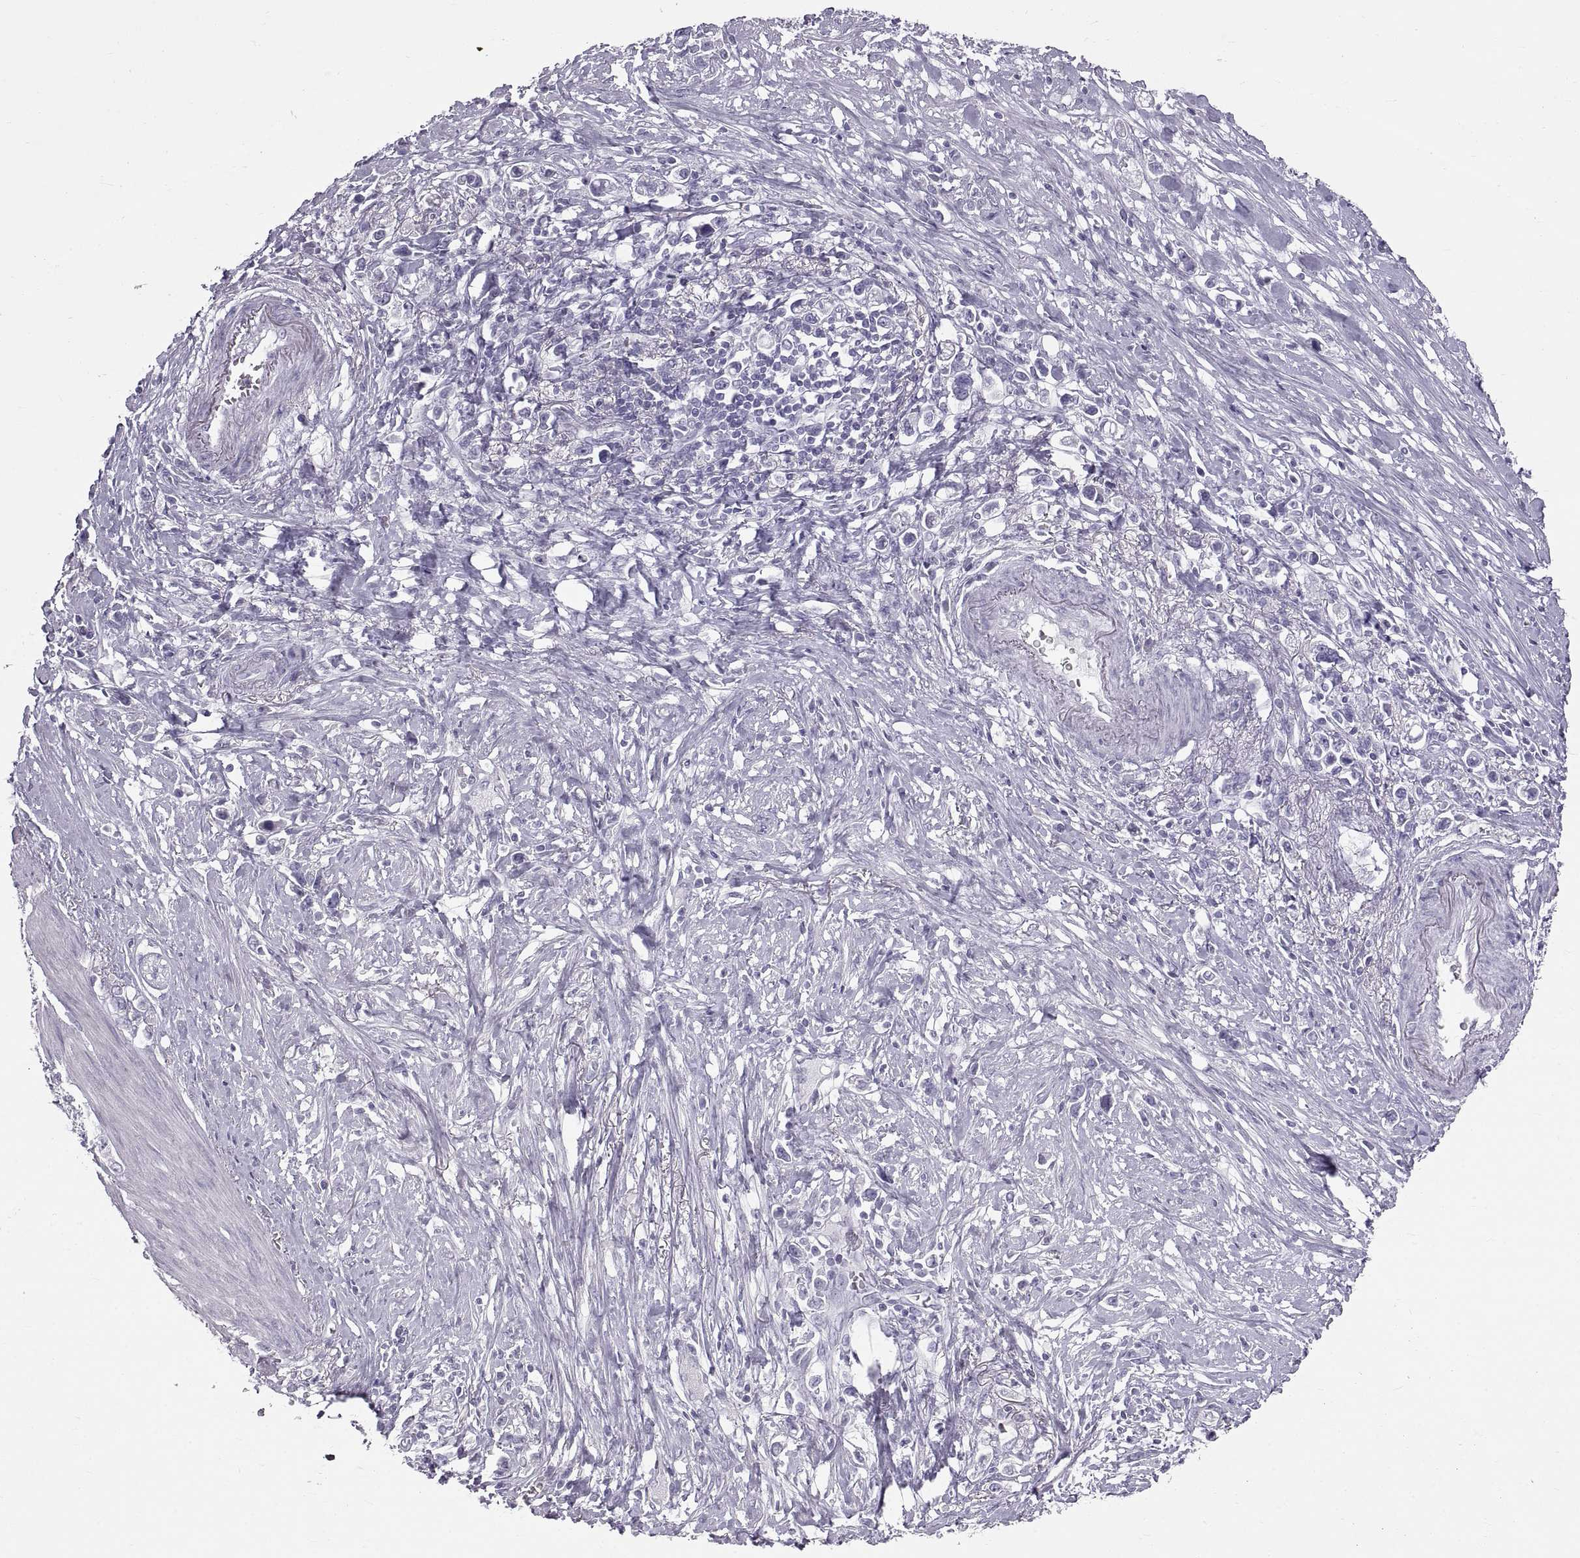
{"staining": {"intensity": "negative", "quantity": "none", "location": "none"}, "tissue": "stomach cancer", "cell_type": "Tumor cells", "image_type": "cancer", "snomed": [{"axis": "morphology", "description": "Adenocarcinoma, NOS"}, {"axis": "topography", "description": "Stomach"}], "caption": "This image is of stomach adenocarcinoma stained with immunohistochemistry to label a protein in brown with the nuclei are counter-stained blue. There is no expression in tumor cells.", "gene": "WFDC8", "patient": {"sex": "male", "age": 63}}